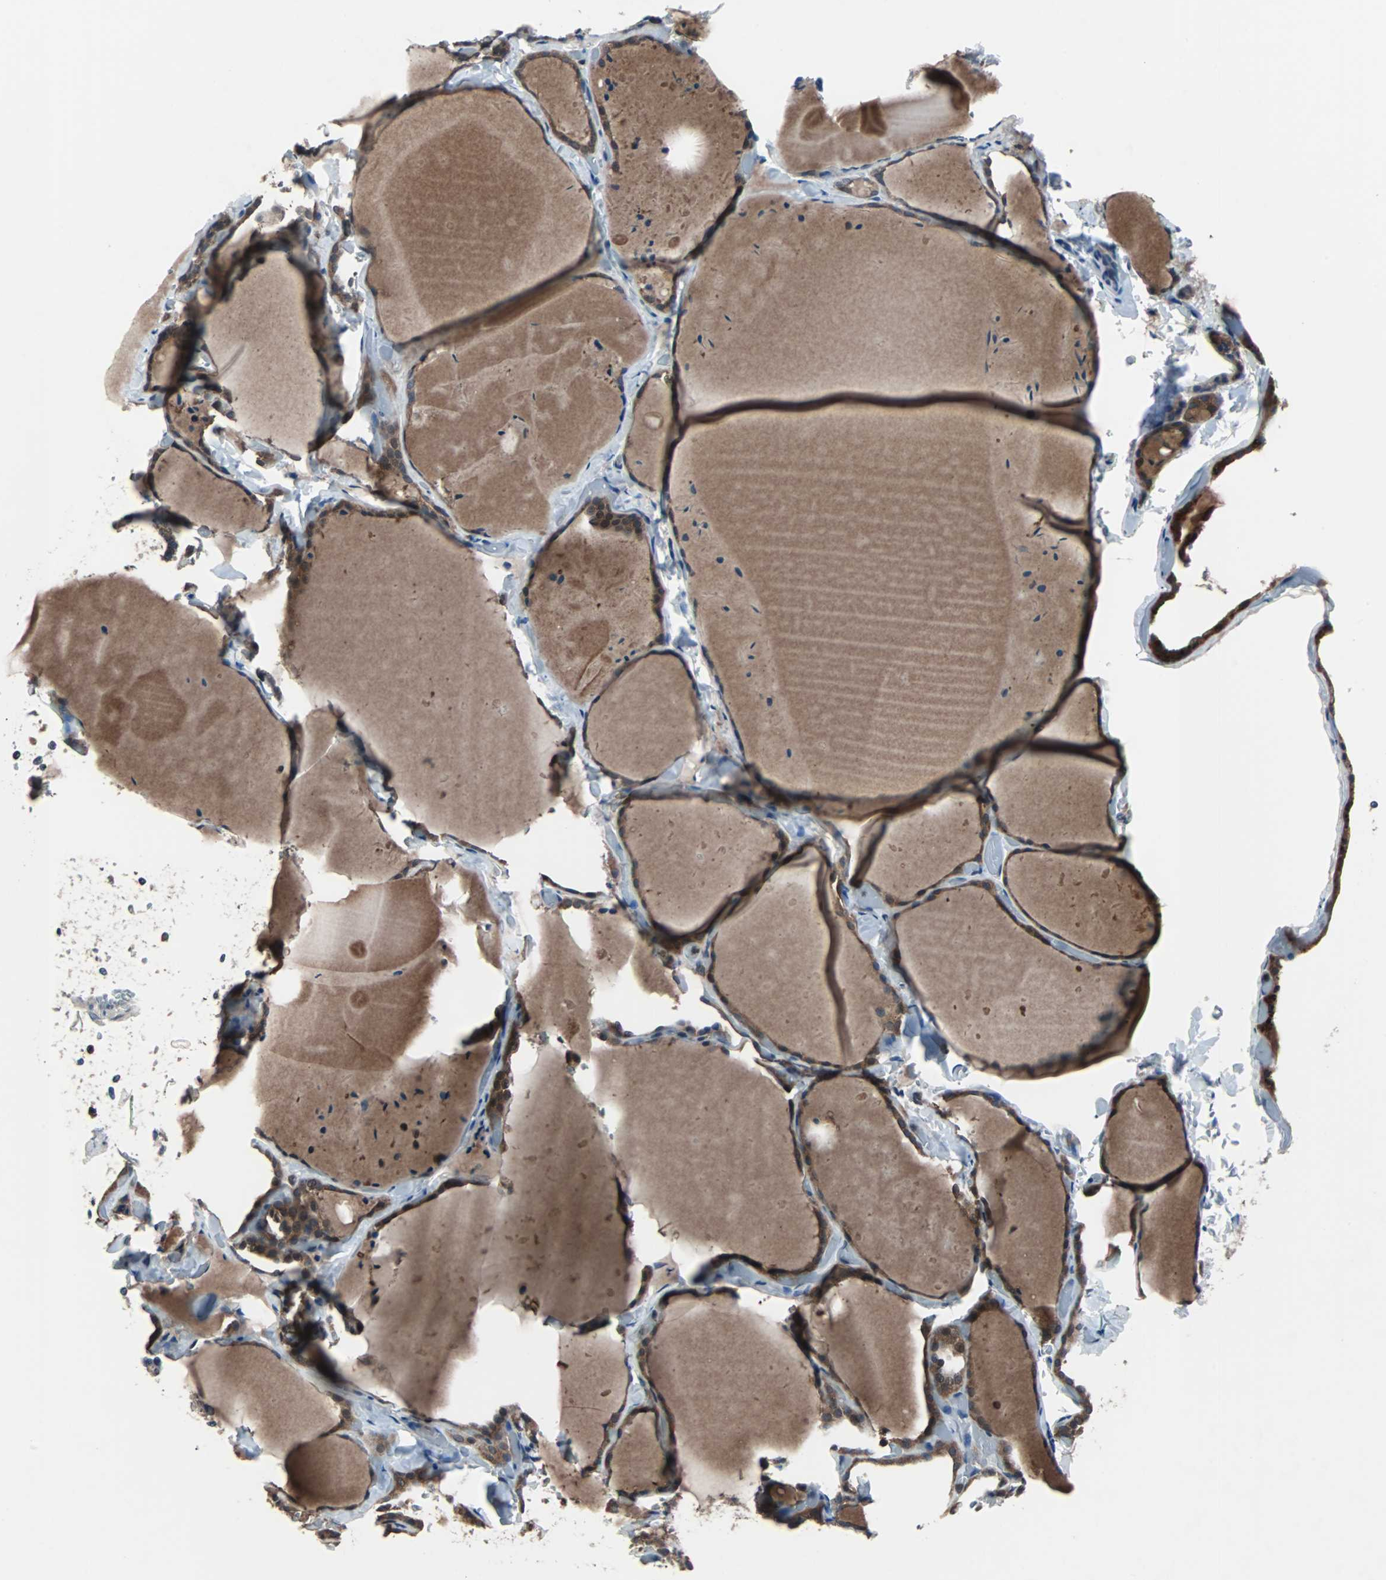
{"staining": {"intensity": "weak", "quantity": ">75%", "location": "cytoplasmic/membranous"}, "tissue": "thyroid gland", "cell_type": "Glandular cells", "image_type": "normal", "snomed": [{"axis": "morphology", "description": "Normal tissue, NOS"}, {"axis": "topography", "description": "Thyroid gland"}], "caption": "Approximately >75% of glandular cells in unremarkable thyroid gland show weak cytoplasmic/membranous protein positivity as visualized by brown immunohistochemical staining.", "gene": "PAK1", "patient": {"sex": "female", "age": 22}}